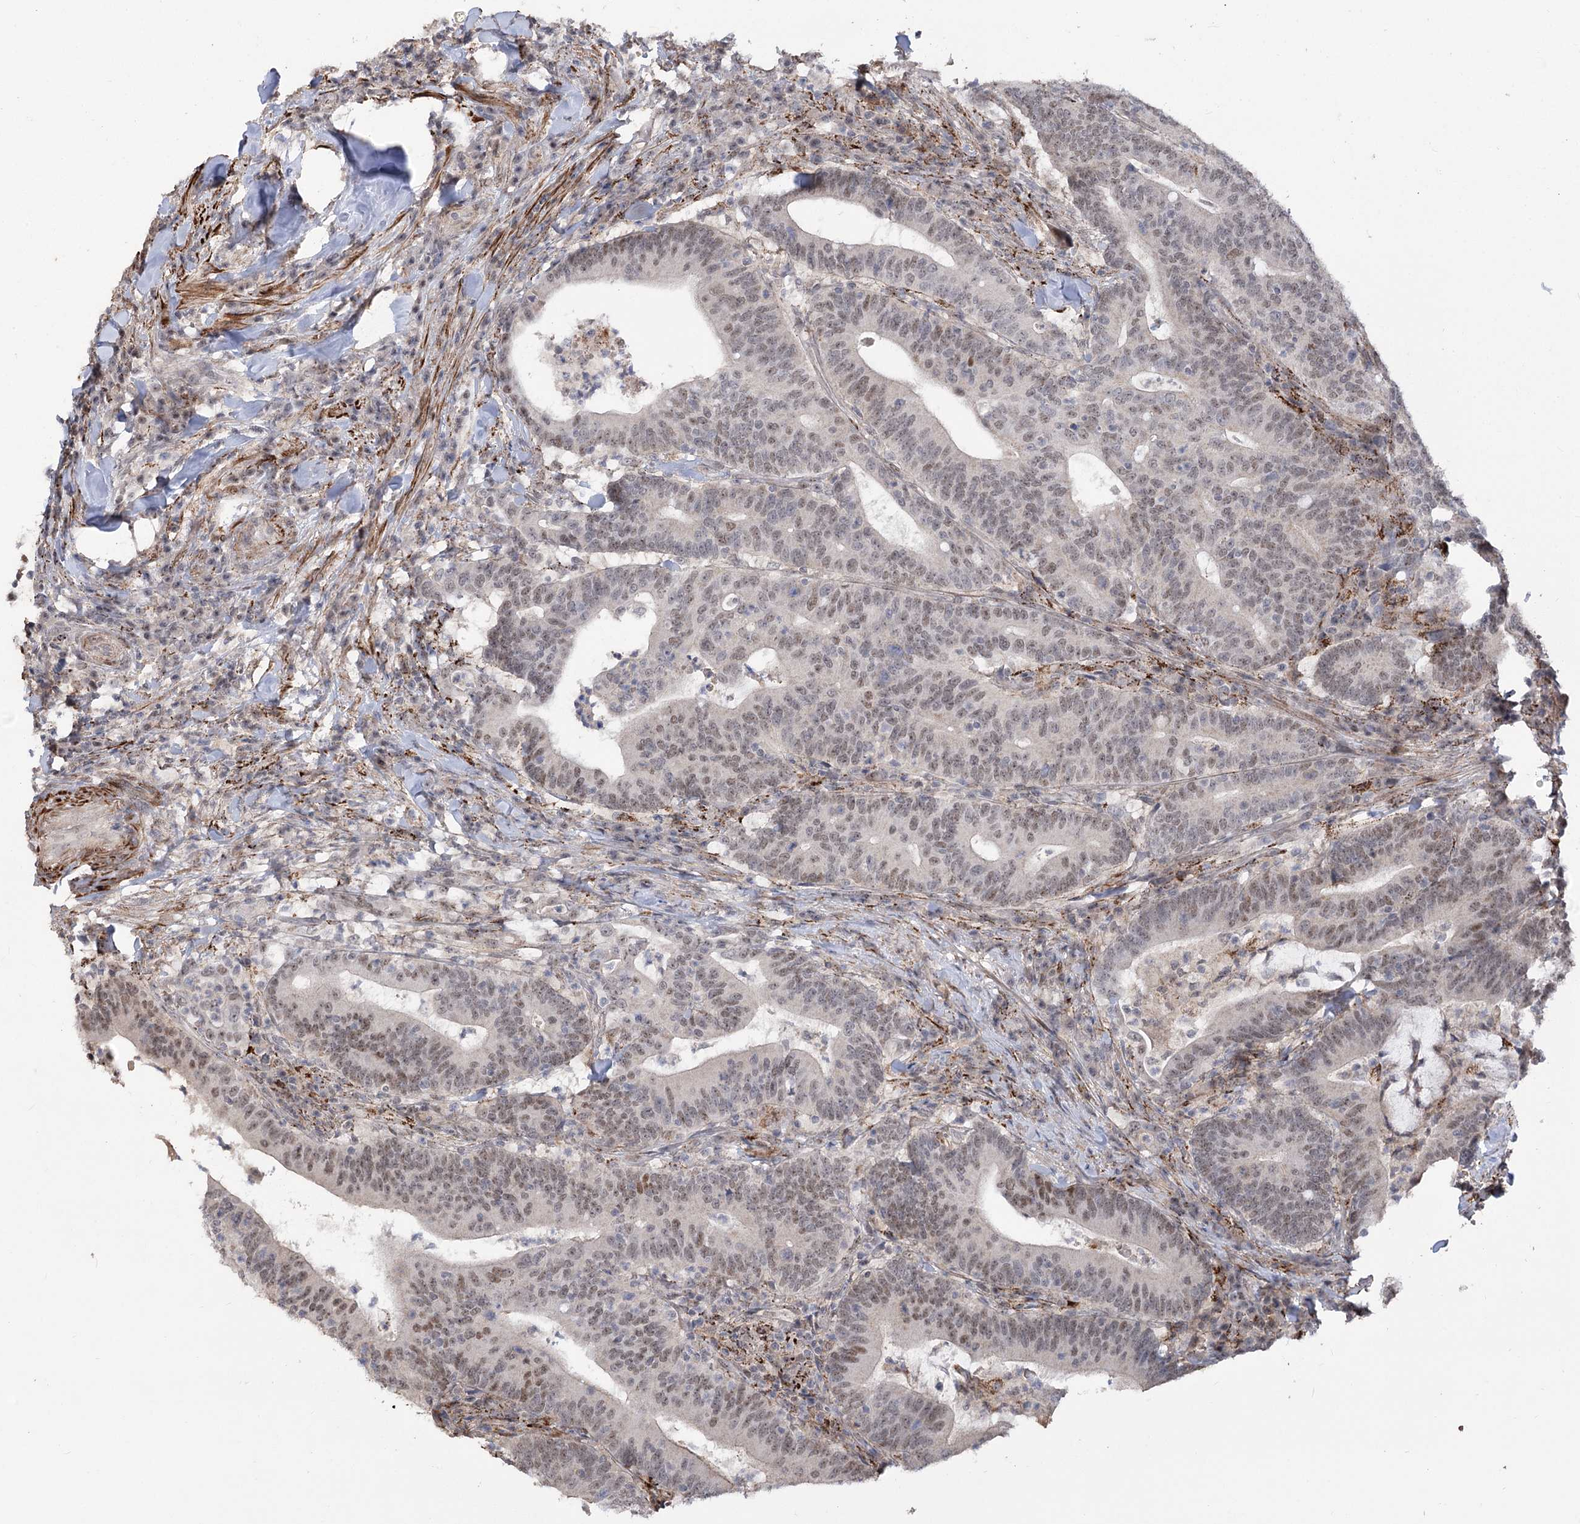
{"staining": {"intensity": "weak", "quantity": ">75%", "location": "nuclear"}, "tissue": "colorectal cancer", "cell_type": "Tumor cells", "image_type": "cancer", "snomed": [{"axis": "morphology", "description": "Adenocarcinoma, NOS"}, {"axis": "topography", "description": "Colon"}], "caption": "Brown immunohistochemical staining in colorectal cancer shows weak nuclear staining in about >75% of tumor cells.", "gene": "ZSCAN23", "patient": {"sex": "female", "age": 66}}